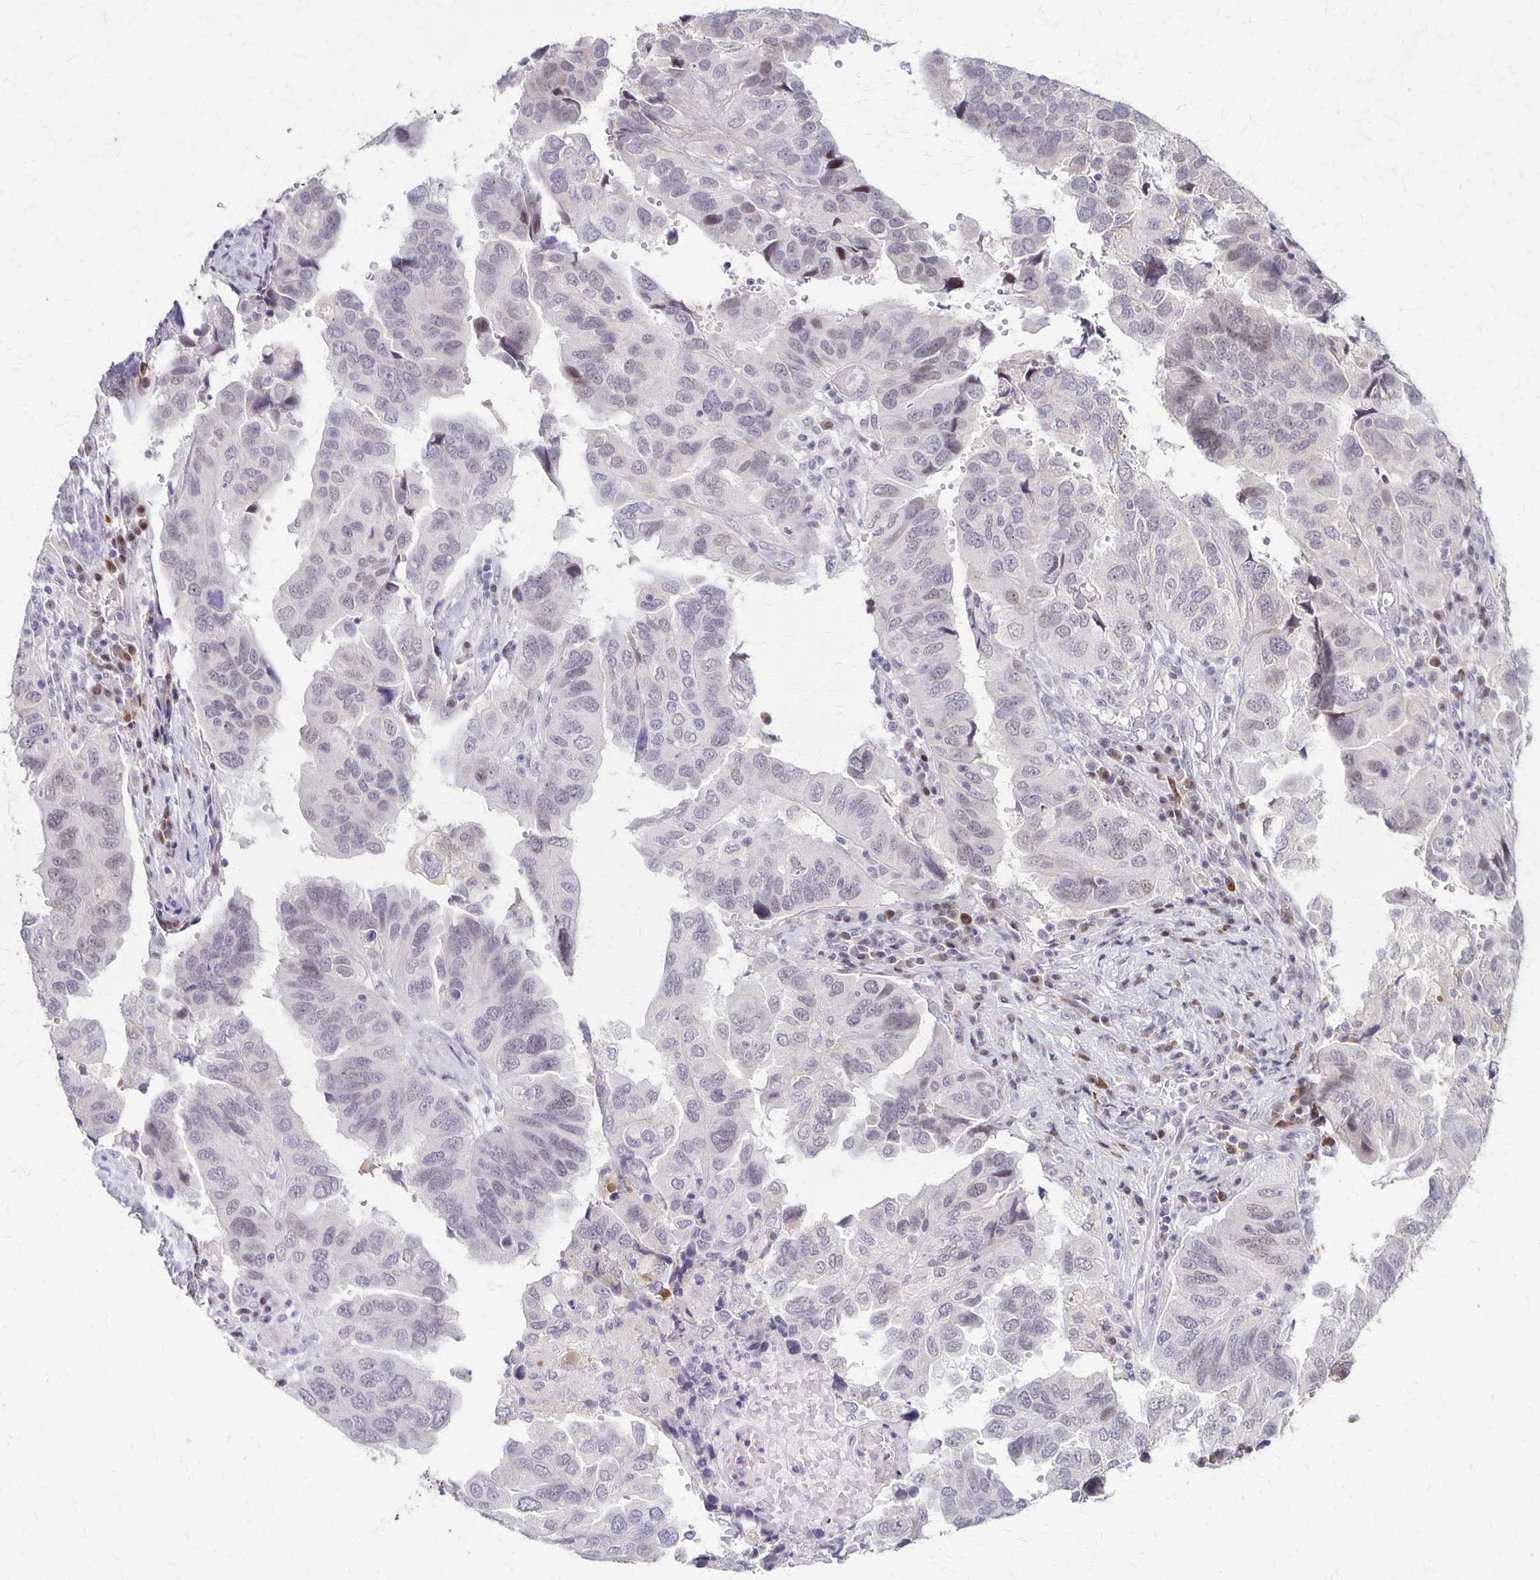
{"staining": {"intensity": "negative", "quantity": "none", "location": "none"}, "tissue": "ovarian cancer", "cell_type": "Tumor cells", "image_type": "cancer", "snomed": [{"axis": "morphology", "description": "Cystadenocarcinoma, serous, NOS"}, {"axis": "topography", "description": "Ovary"}], "caption": "High power microscopy image of an IHC histopathology image of ovarian cancer (serous cystadenocarcinoma), revealing no significant expression in tumor cells.", "gene": "SLC35E2B", "patient": {"sex": "female", "age": 79}}